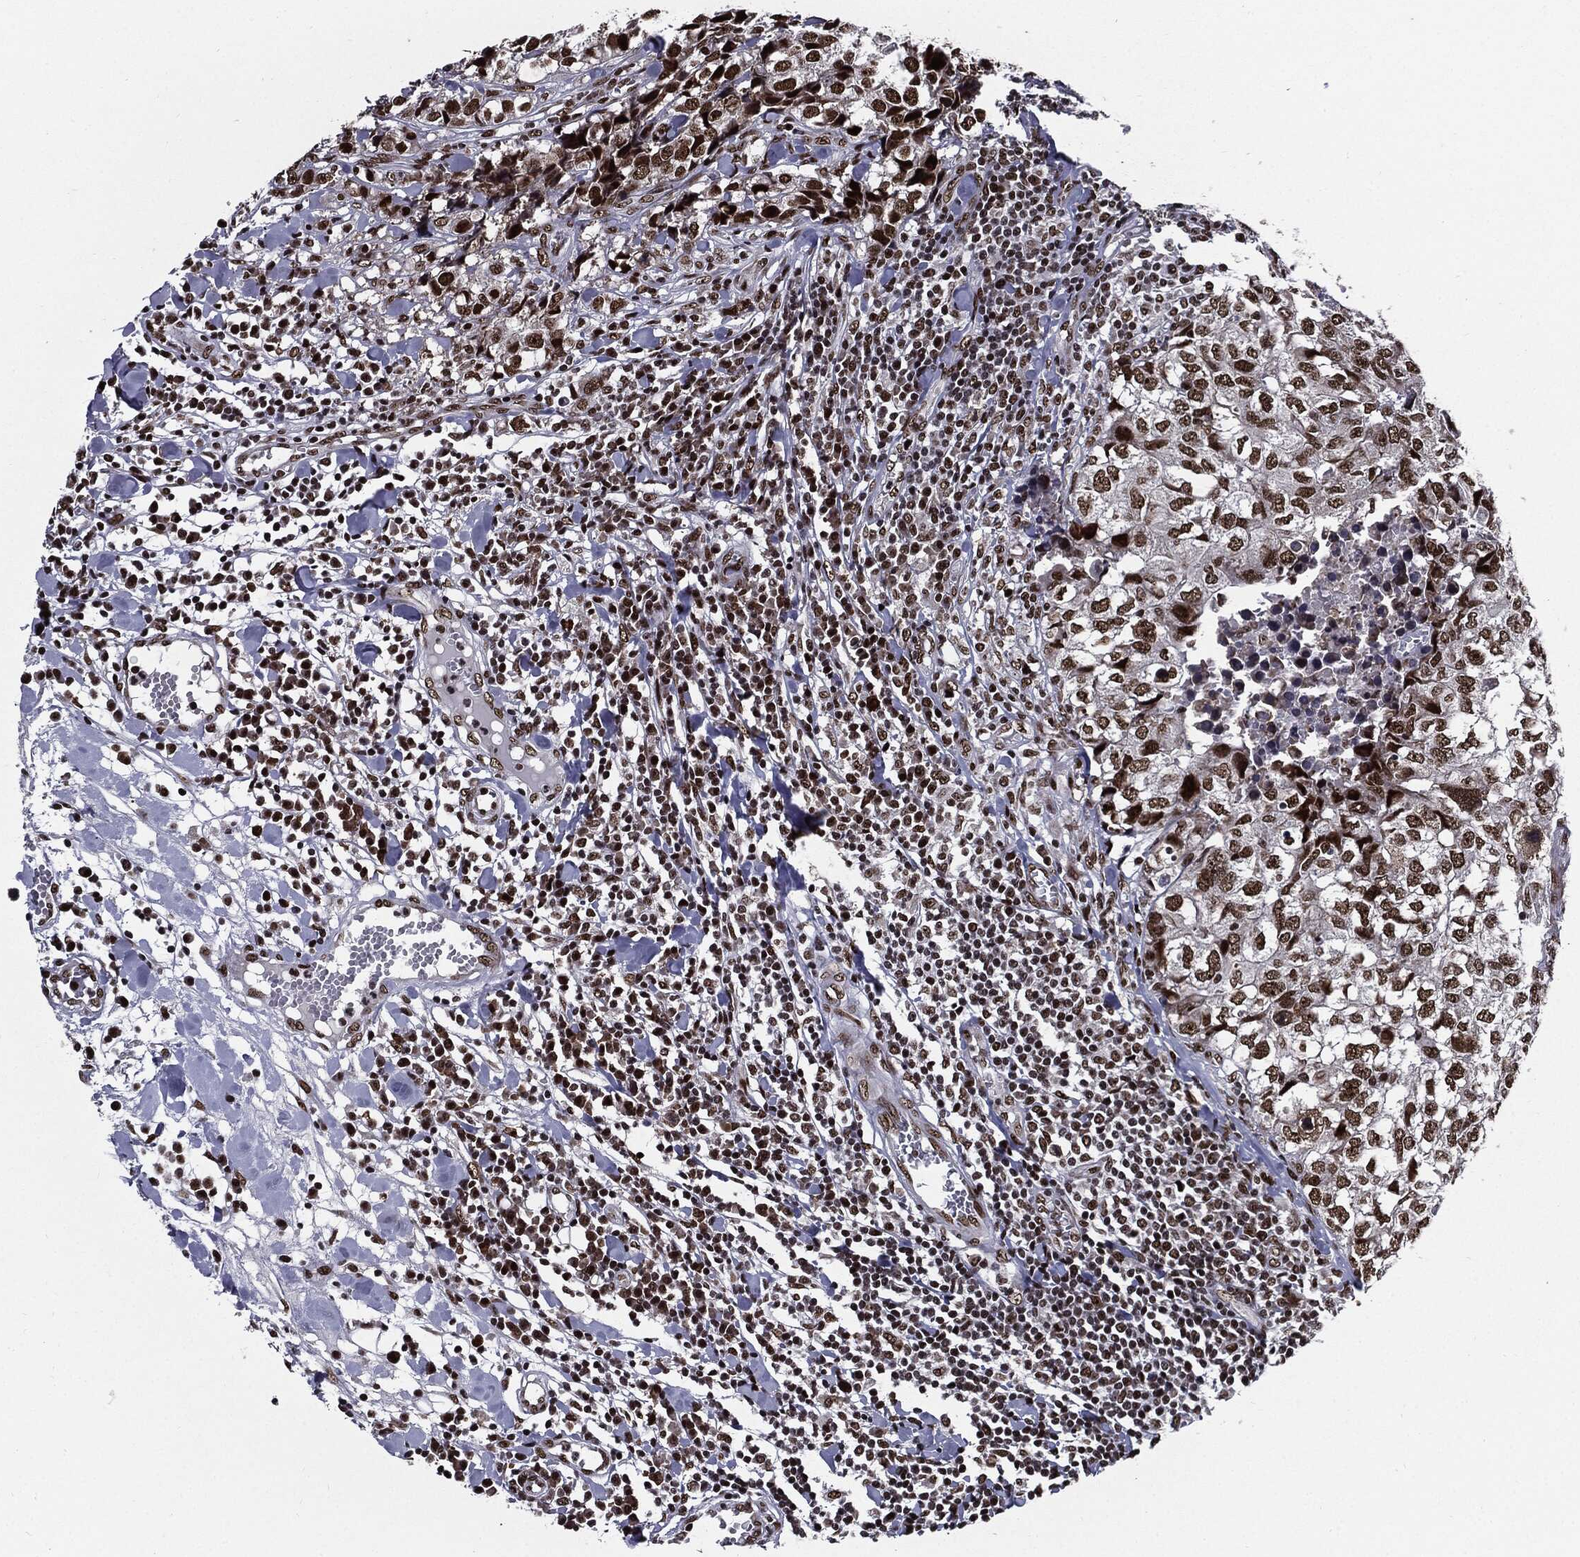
{"staining": {"intensity": "moderate", "quantity": ">75%", "location": "nuclear"}, "tissue": "breast cancer", "cell_type": "Tumor cells", "image_type": "cancer", "snomed": [{"axis": "morphology", "description": "Duct carcinoma"}, {"axis": "topography", "description": "Breast"}], "caption": "A brown stain shows moderate nuclear expression of a protein in human infiltrating ductal carcinoma (breast) tumor cells.", "gene": "ZFP91", "patient": {"sex": "female", "age": 30}}